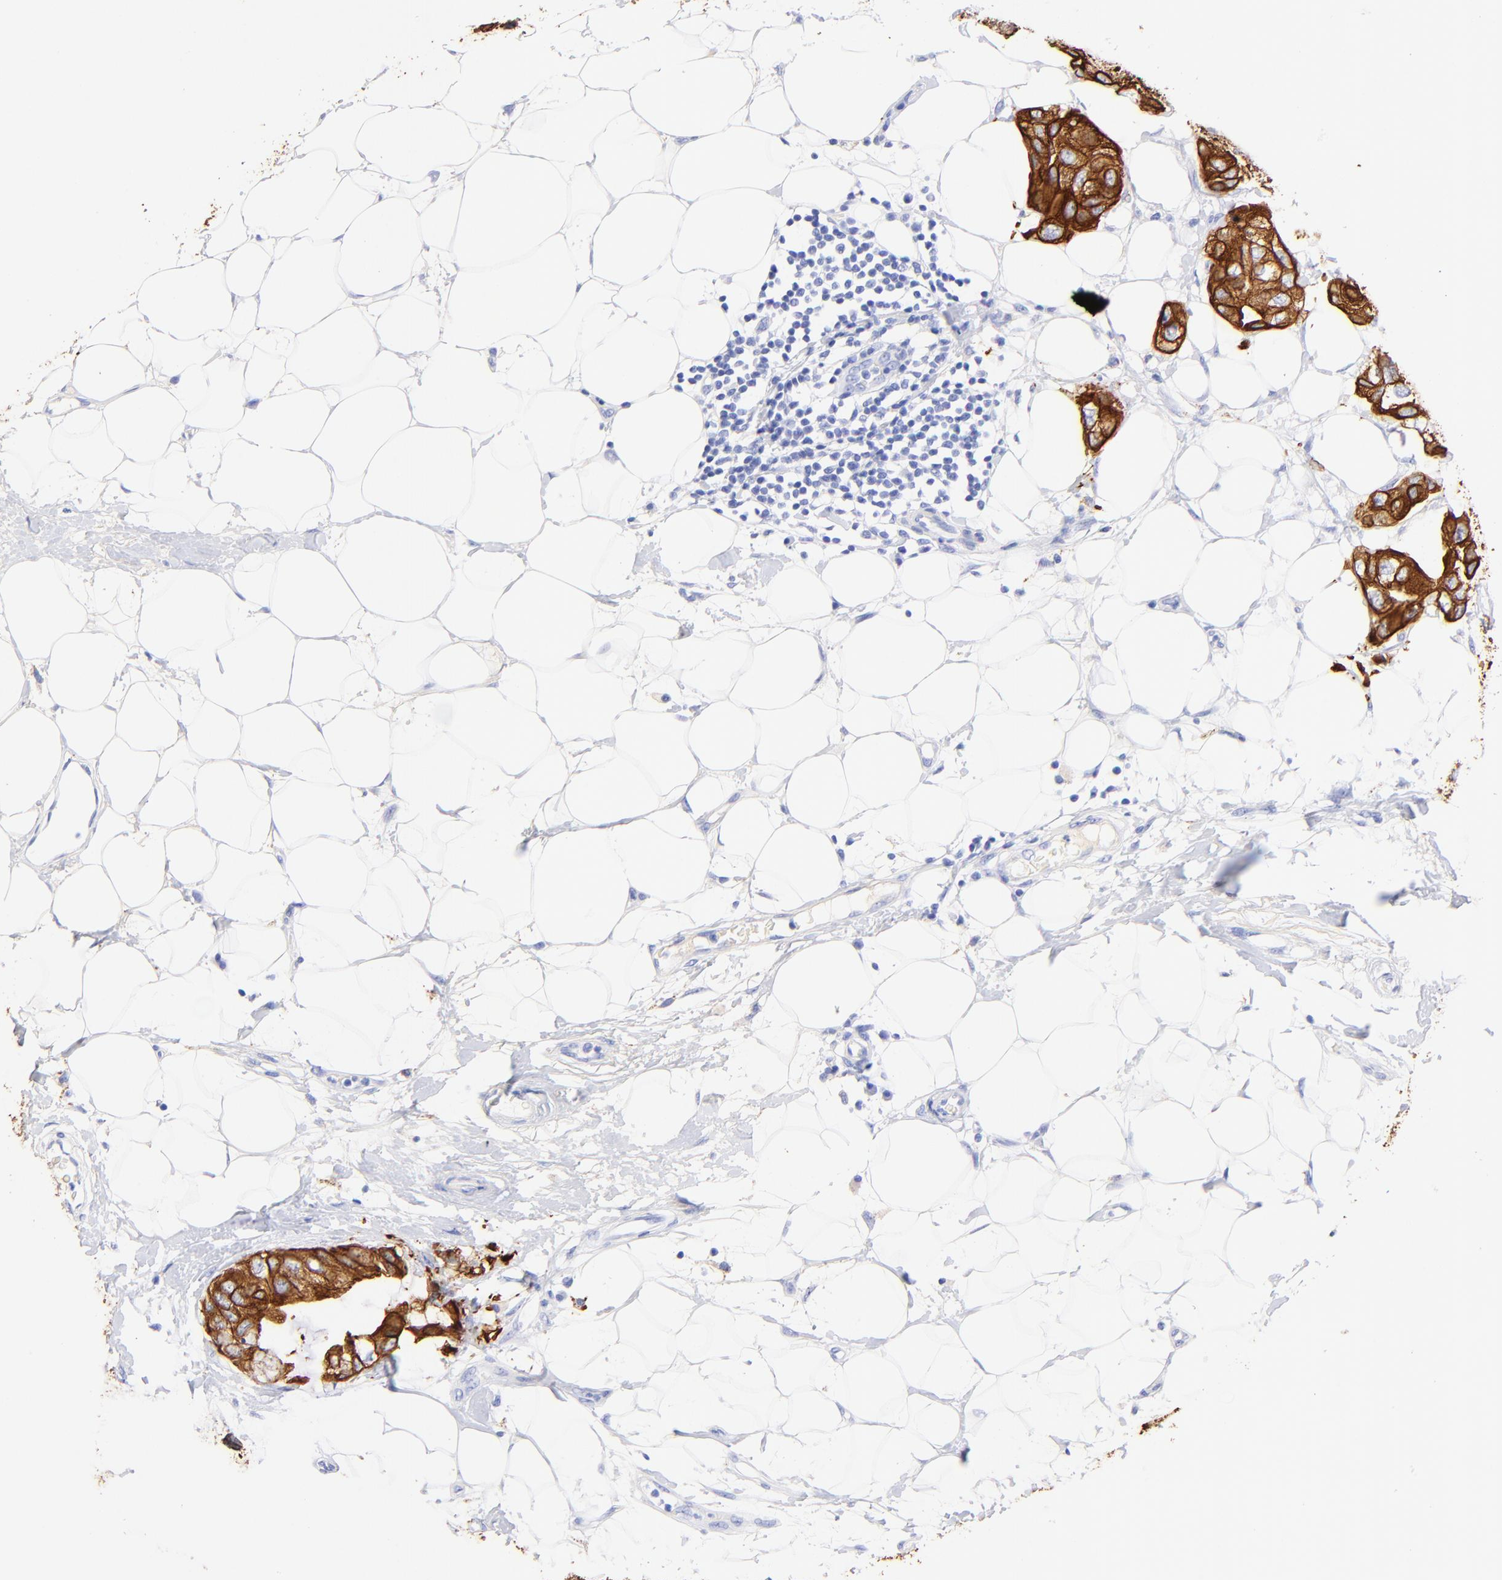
{"staining": {"intensity": "strong", "quantity": ">75%", "location": "cytoplasmic/membranous"}, "tissue": "breast cancer", "cell_type": "Tumor cells", "image_type": "cancer", "snomed": [{"axis": "morphology", "description": "Duct carcinoma"}, {"axis": "topography", "description": "Breast"}], "caption": "DAB immunohistochemical staining of invasive ductal carcinoma (breast) shows strong cytoplasmic/membranous protein positivity in approximately >75% of tumor cells. (Stains: DAB in brown, nuclei in blue, Microscopy: brightfield microscopy at high magnification).", "gene": "KRT19", "patient": {"sex": "female", "age": 40}}